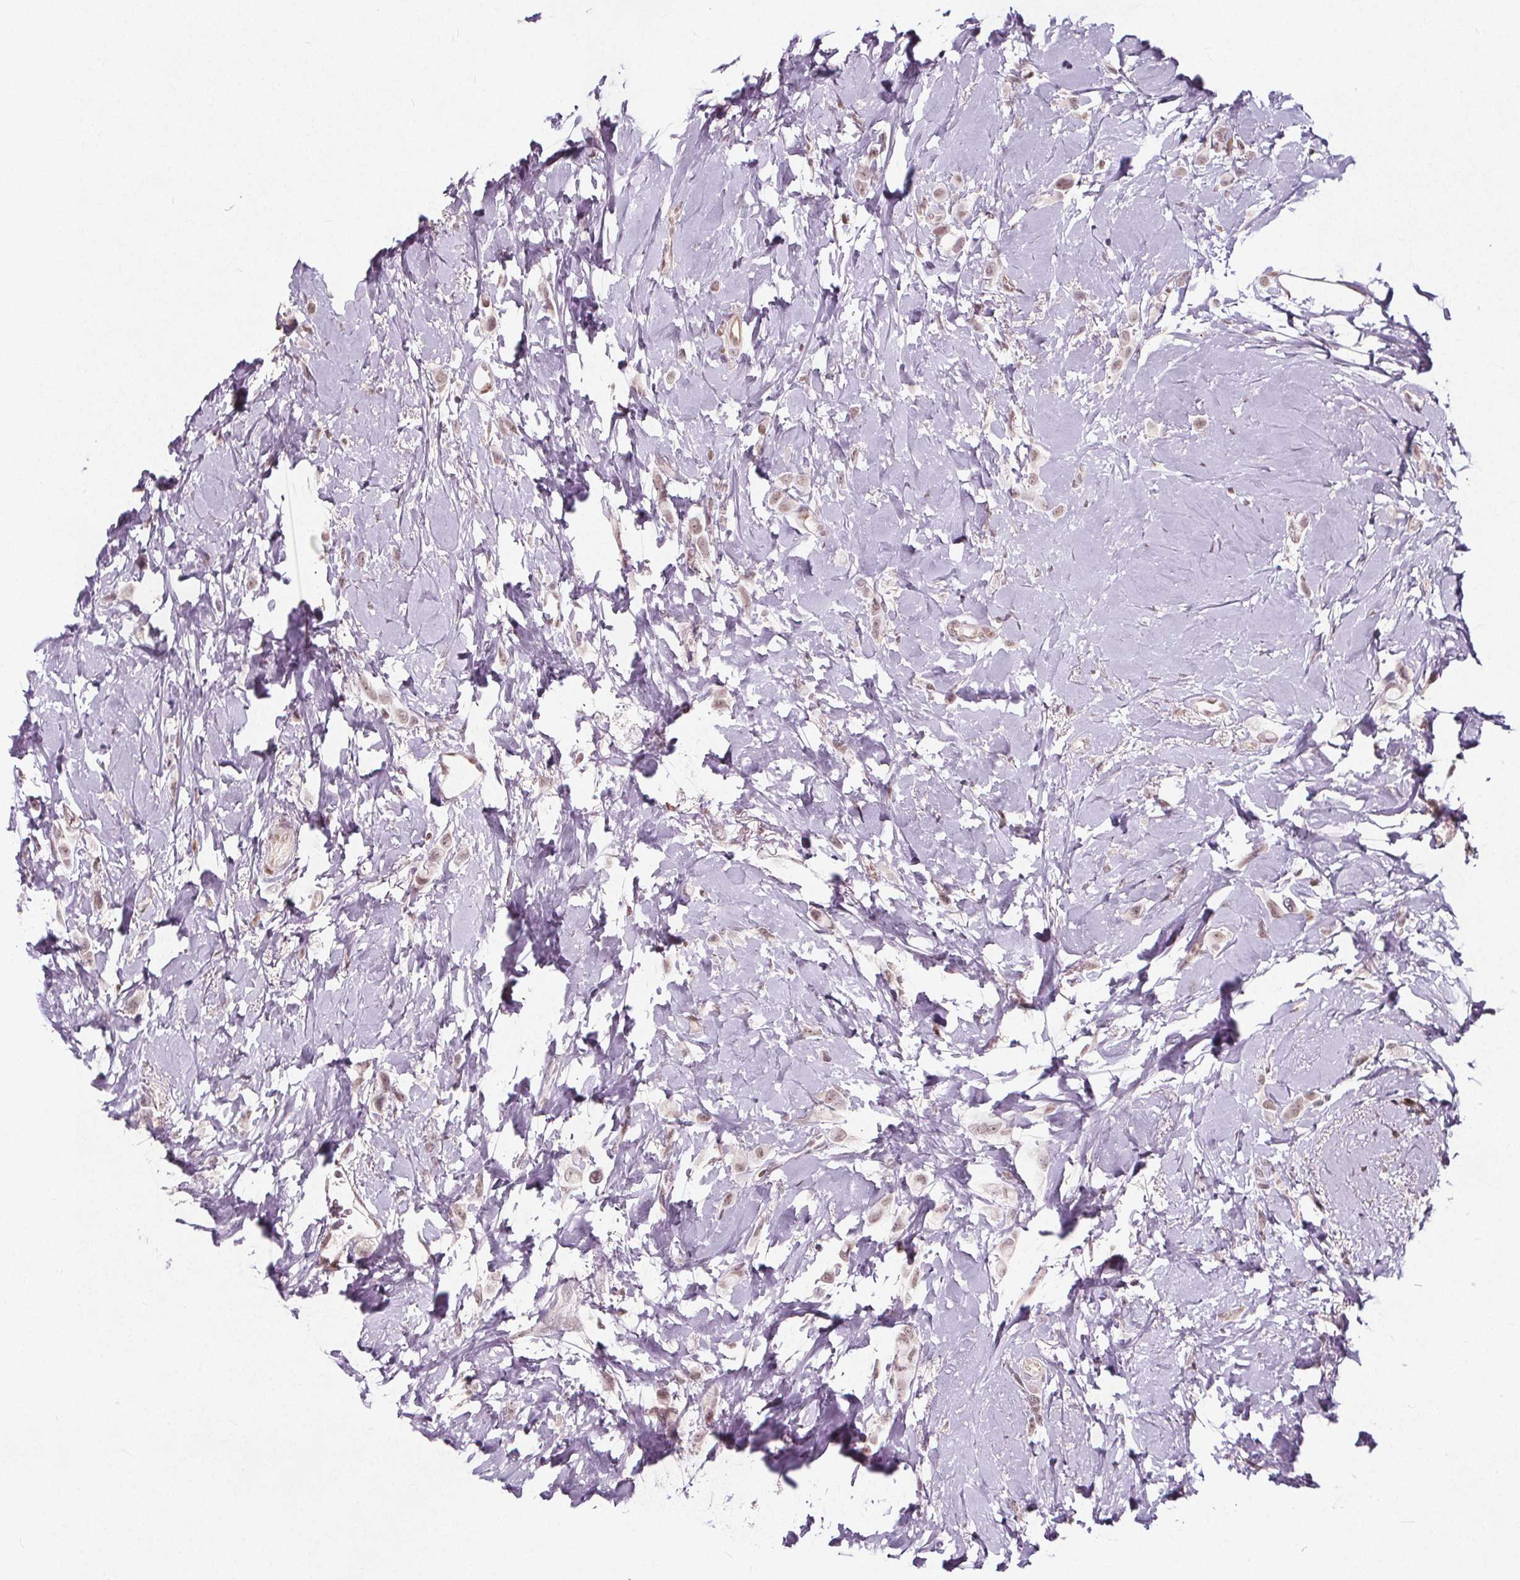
{"staining": {"intensity": "weak", "quantity": ">75%", "location": "nuclear"}, "tissue": "breast cancer", "cell_type": "Tumor cells", "image_type": "cancer", "snomed": [{"axis": "morphology", "description": "Lobular carcinoma"}, {"axis": "topography", "description": "Breast"}], "caption": "The immunohistochemical stain highlights weak nuclear positivity in tumor cells of breast lobular carcinoma tissue.", "gene": "TAF6L", "patient": {"sex": "female", "age": 66}}